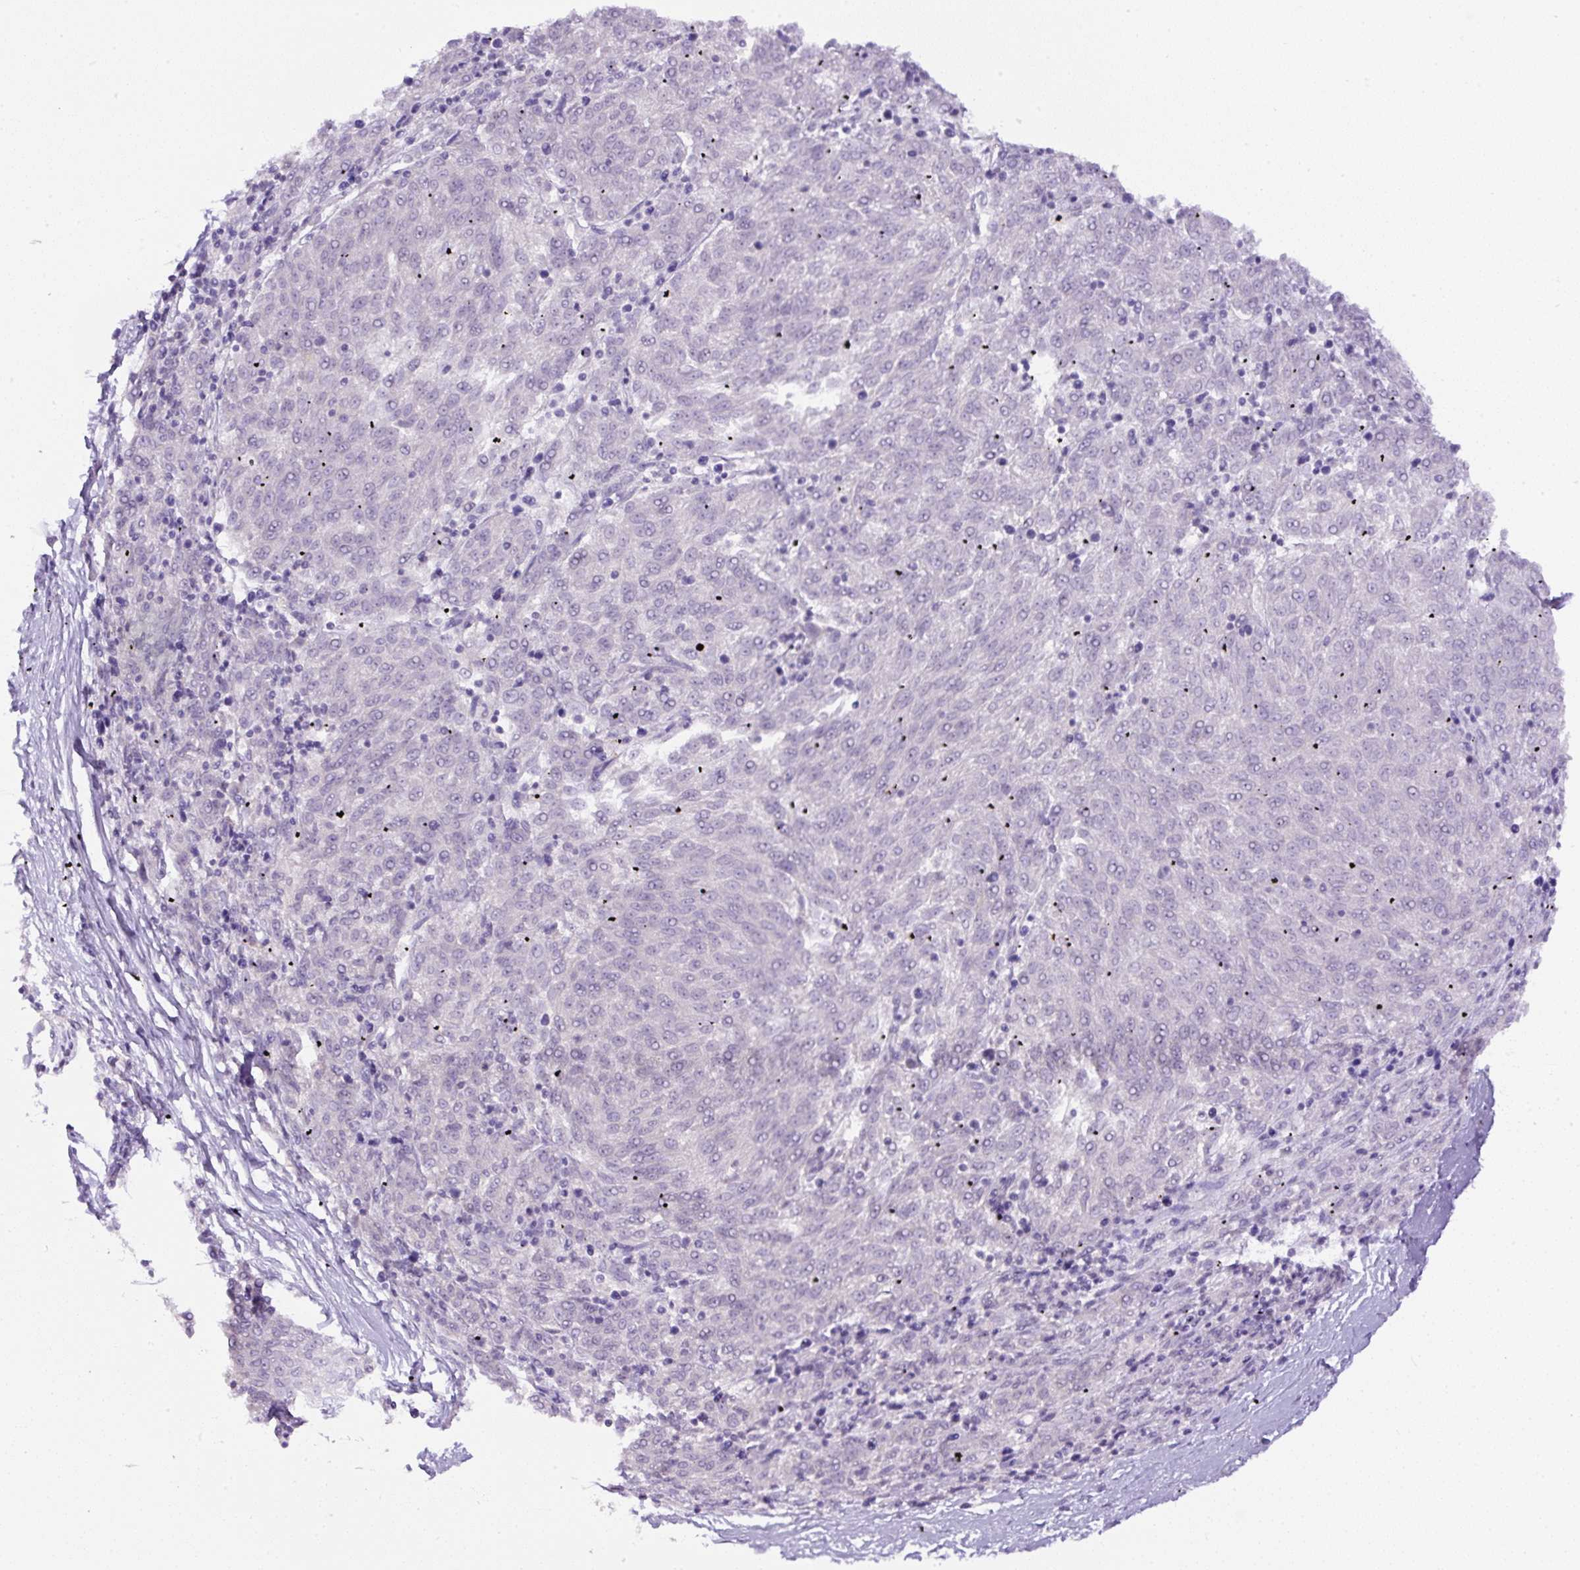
{"staining": {"intensity": "negative", "quantity": "none", "location": "none"}, "tissue": "melanoma", "cell_type": "Tumor cells", "image_type": "cancer", "snomed": [{"axis": "morphology", "description": "Malignant melanoma, NOS"}, {"axis": "topography", "description": "Skin"}], "caption": "The micrograph shows no staining of tumor cells in melanoma.", "gene": "B3GALT5", "patient": {"sex": "female", "age": 72}}